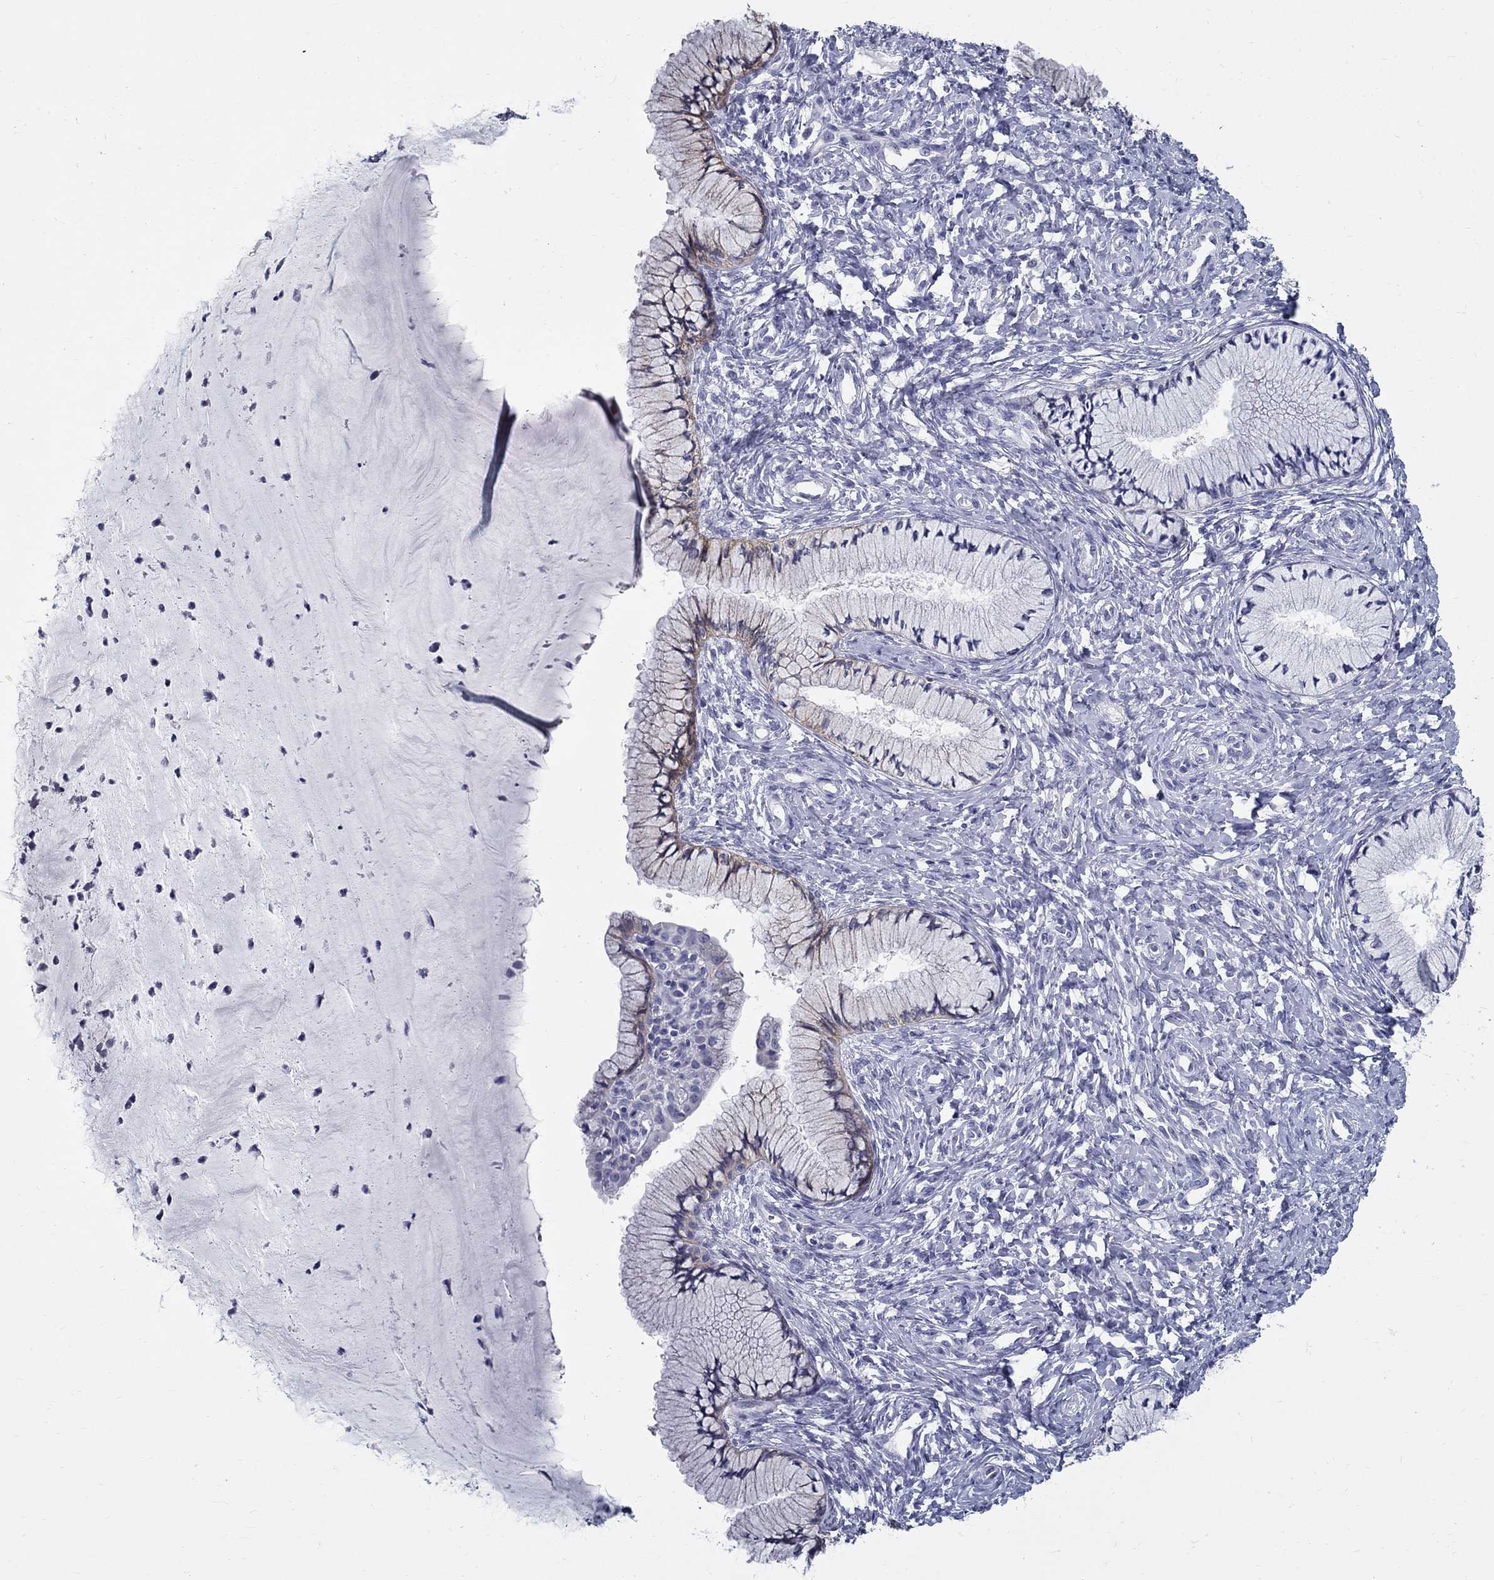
{"staining": {"intensity": "weak", "quantity": "<25%", "location": "cytoplasmic/membranous"}, "tissue": "cervix", "cell_type": "Glandular cells", "image_type": "normal", "snomed": [{"axis": "morphology", "description": "Normal tissue, NOS"}, {"axis": "topography", "description": "Cervix"}], "caption": "Immunohistochemistry (IHC) image of benign human cervix stained for a protein (brown), which demonstrates no expression in glandular cells.", "gene": "TGM4", "patient": {"sex": "female", "age": 37}}